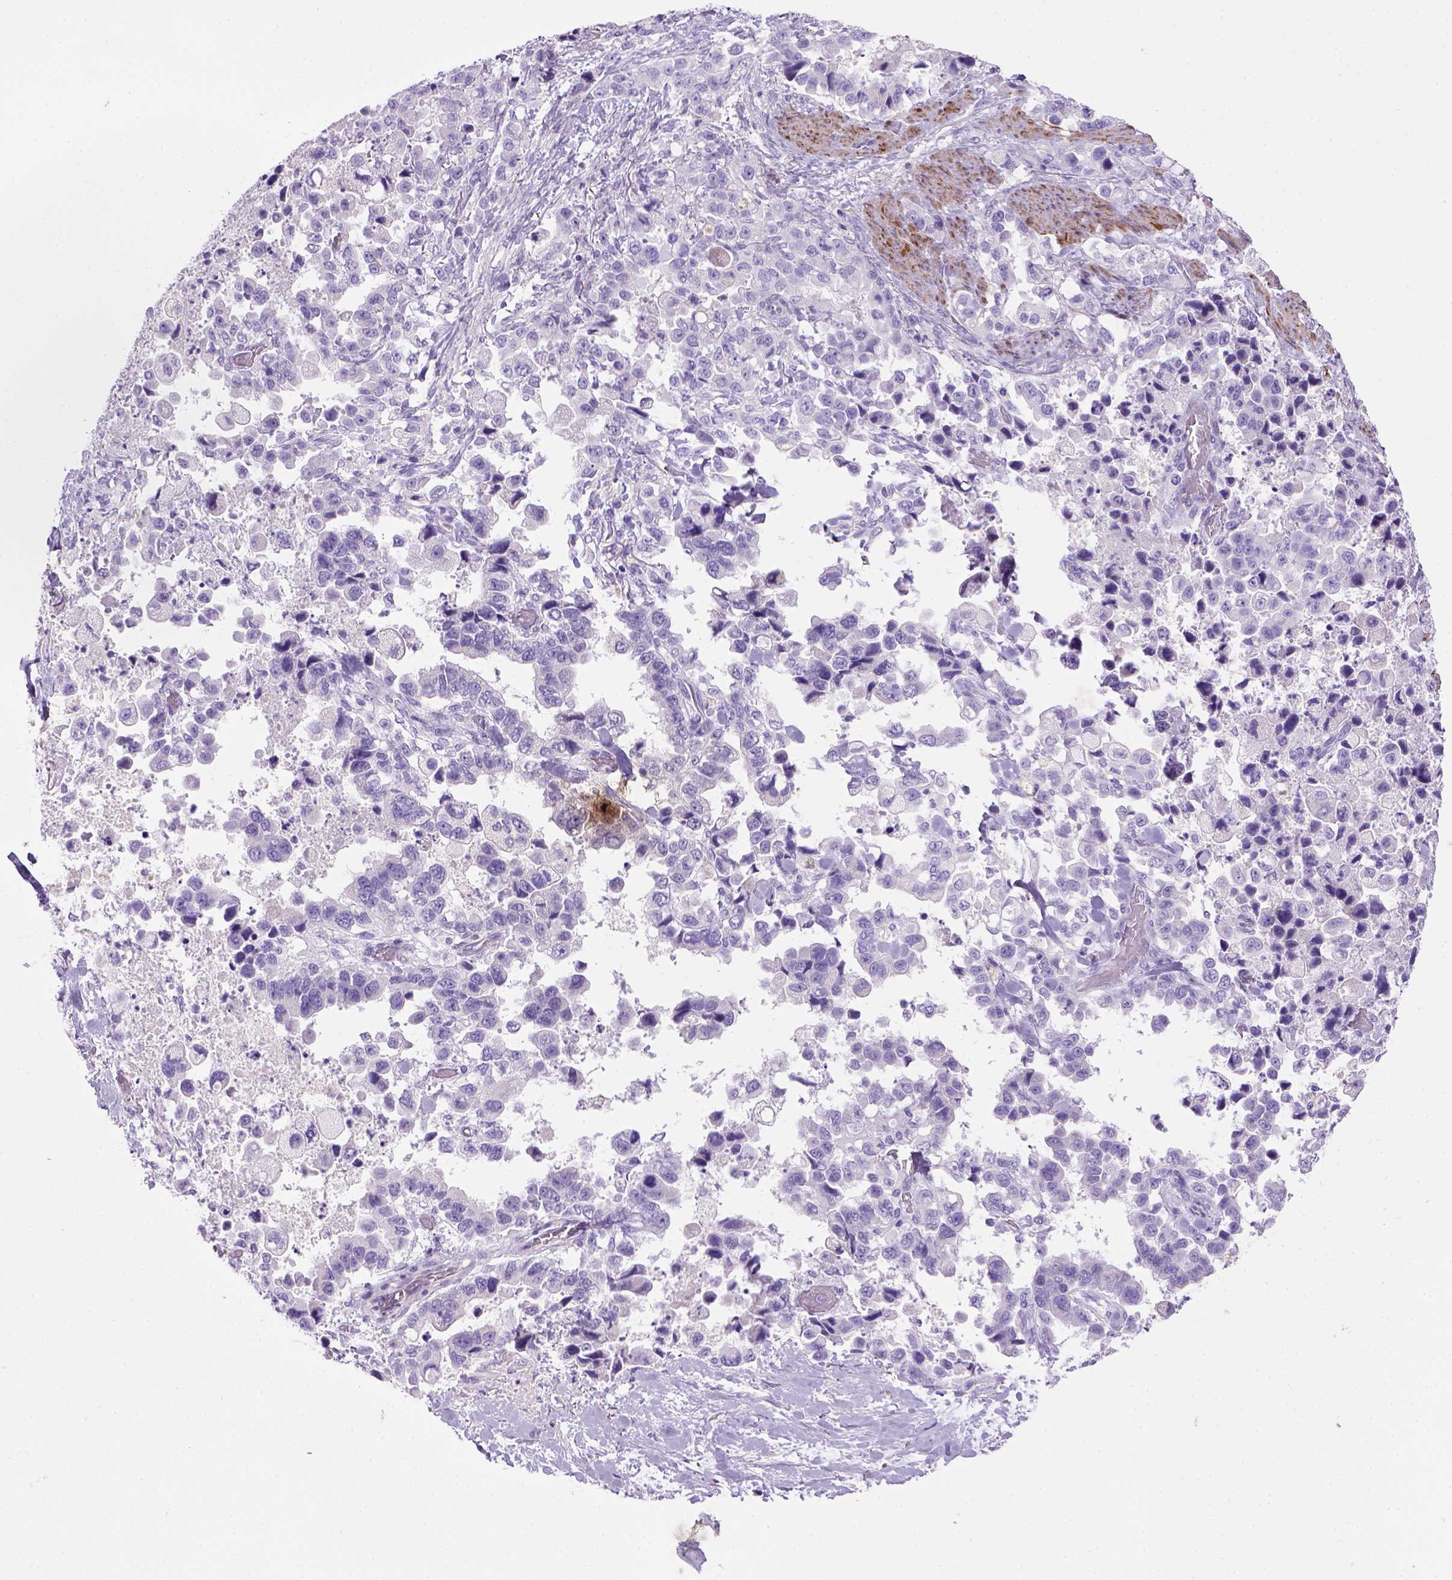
{"staining": {"intensity": "negative", "quantity": "none", "location": "none"}, "tissue": "stomach cancer", "cell_type": "Tumor cells", "image_type": "cancer", "snomed": [{"axis": "morphology", "description": "Adenocarcinoma, NOS"}, {"axis": "topography", "description": "Stomach"}], "caption": "Tumor cells are negative for protein expression in human stomach cancer (adenocarcinoma). (Brightfield microscopy of DAB (3,3'-diaminobenzidine) IHC at high magnification).", "gene": "ARHGEF33", "patient": {"sex": "male", "age": 59}}